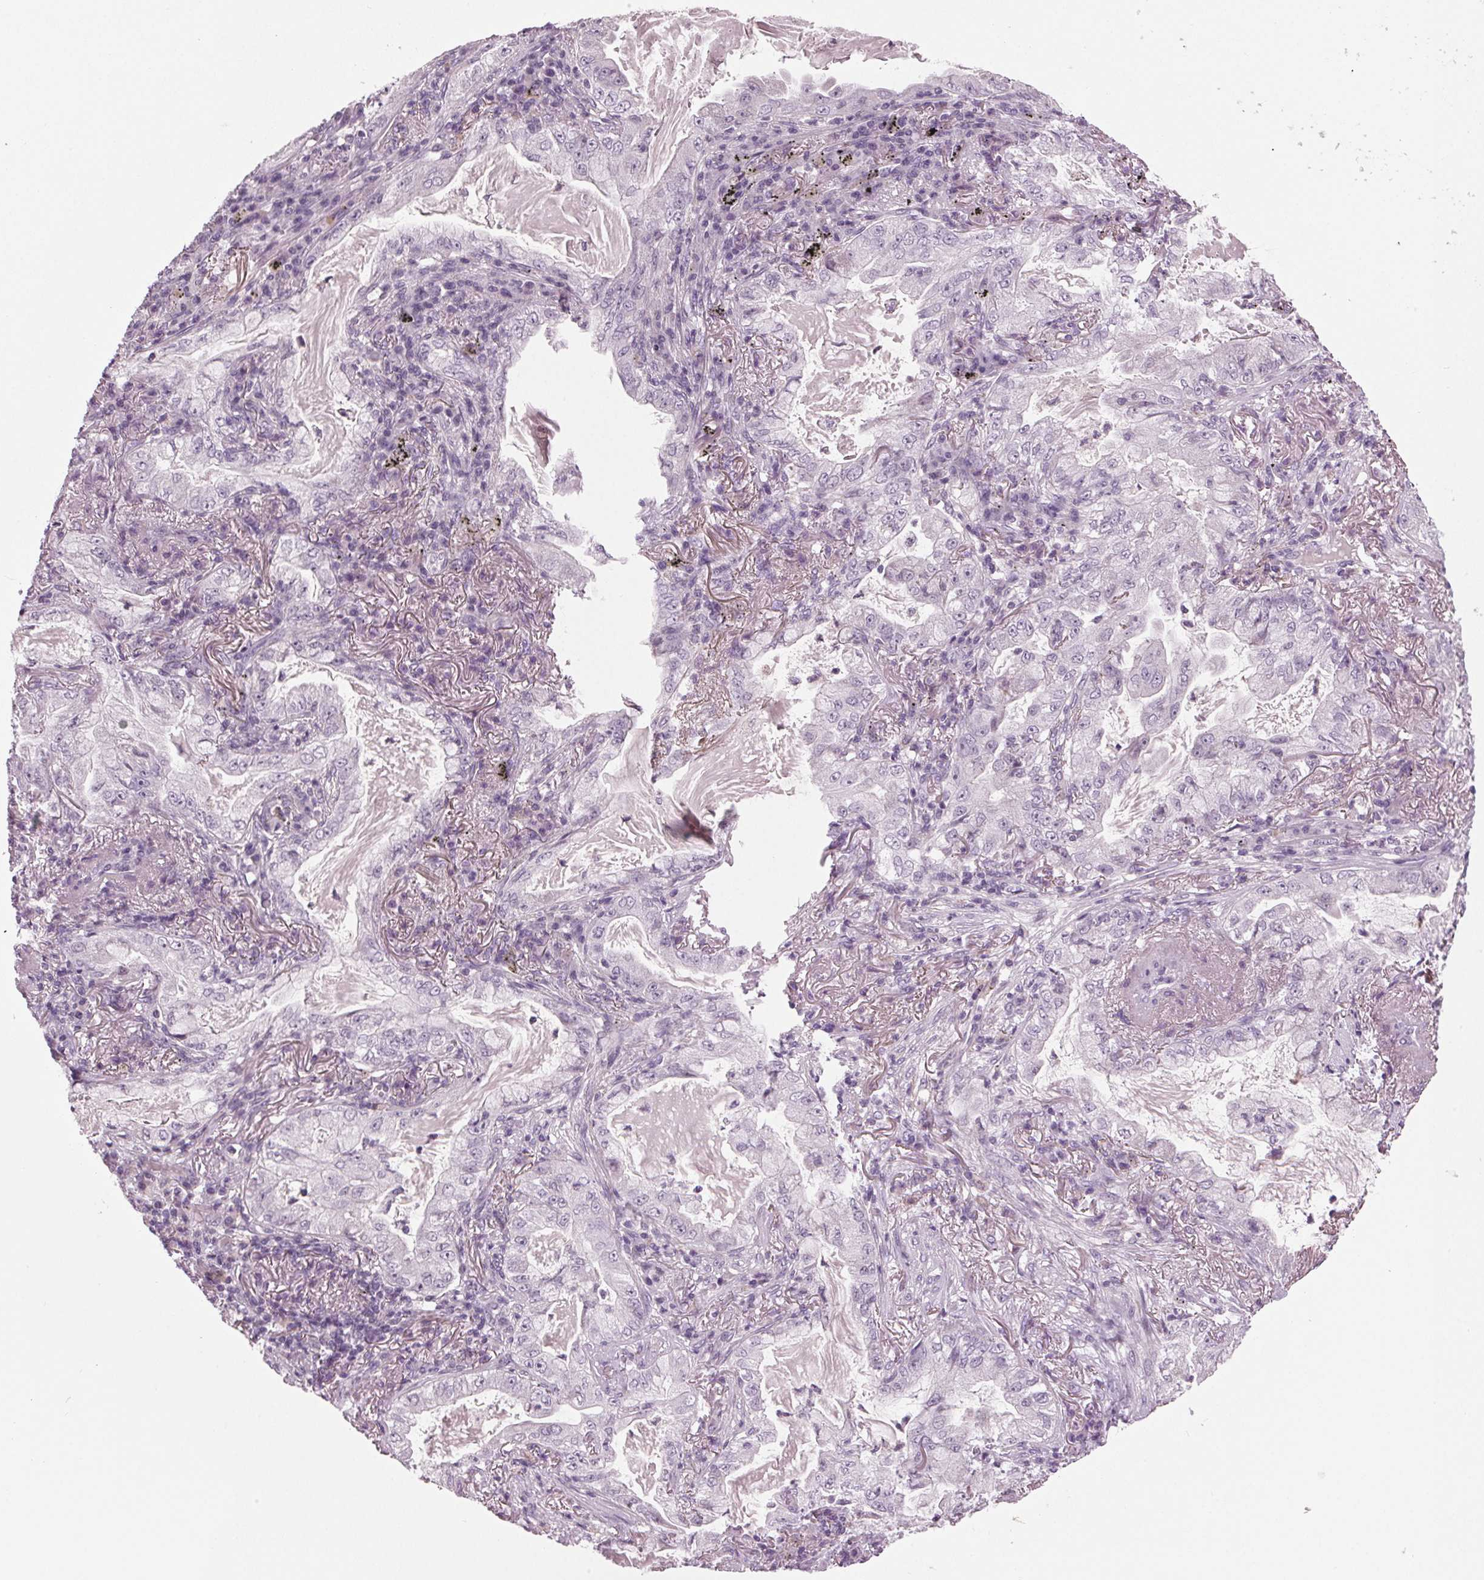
{"staining": {"intensity": "negative", "quantity": "none", "location": "none"}, "tissue": "lung cancer", "cell_type": "Tumor cells", "image_type": "cancer", "snomed": [{"axis": "morphology", "description": "Adenocarcinoma, NOS"}, {"axis": "topography", "description": "Lung"}], "caption": "Immunohistochemistry of human lung adenocarcinoma reveals no expression in tumor cells.", "gene": "DNAH12", "patient": {"sex": "female", "age": 73}}